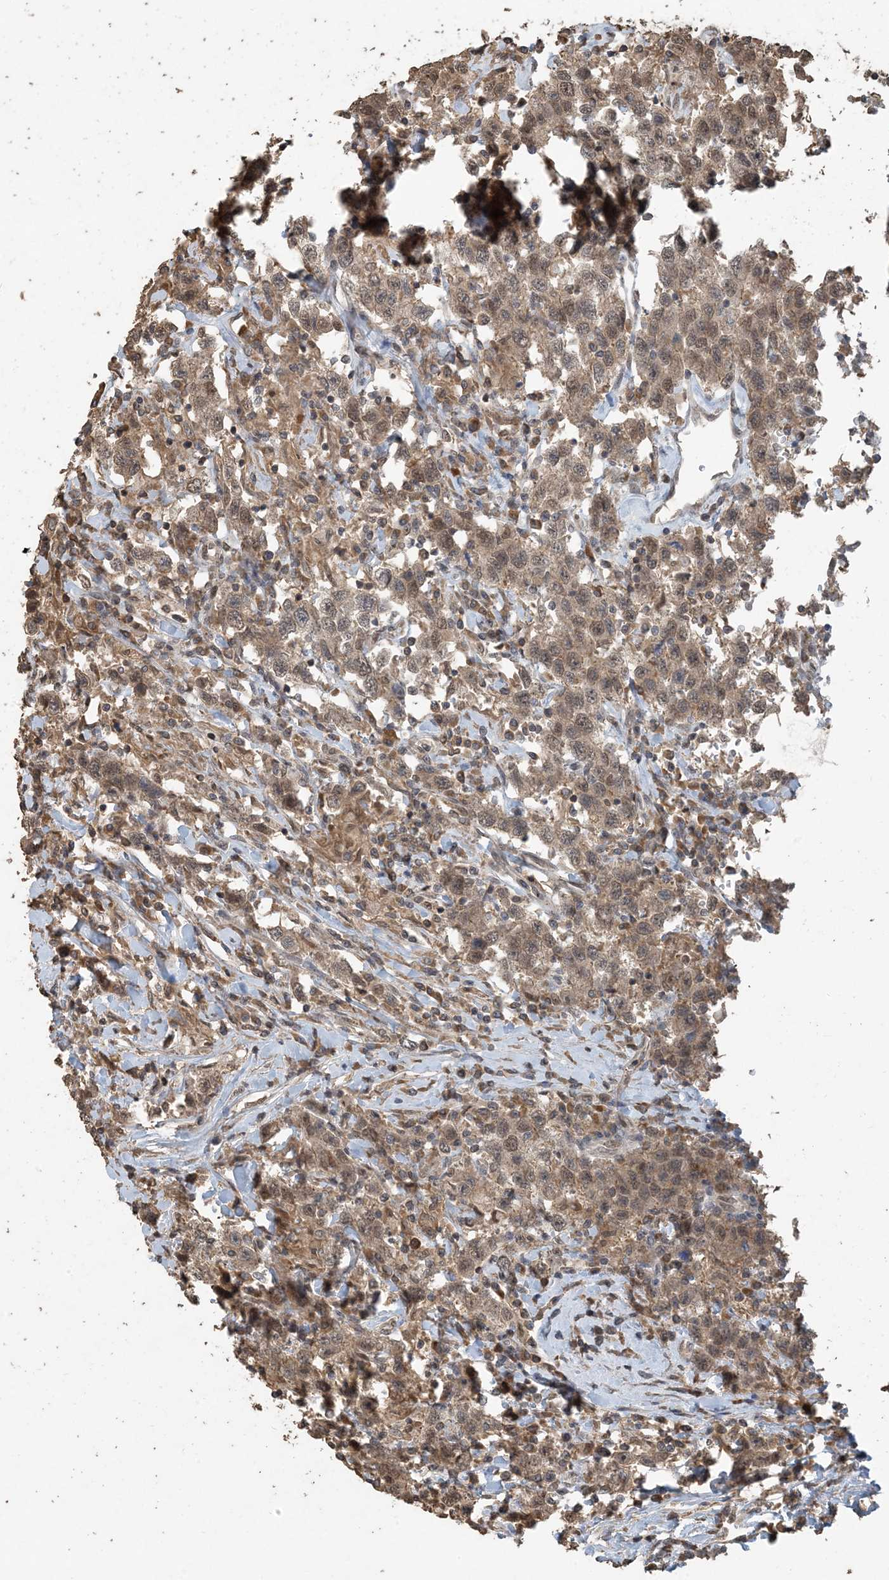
{"staining": {"intensity": "weak", "quantity": ">75%", "location": "cytoplasmic/membranous,nuclear"}, "tissue": "testis cancer", "cell_type": "Tumor cells", "image_type": "cancer", "snomed": [{"axis": "morphology", "description": "Seminoma, NOS"}, {"axis": "topography", "description": "Testis"}], "caption": "Immunohistochemistry image of neoplastic tissue: testis seminoma stained using IHC demonstrates low levels of weak protein expression localized specifically in the cytoplasmic/membranous and nuclear of tumor cells, appearing as a cytoplasmic/membranous and nuclear brown color.", "gene": "ZC3H12A", "patient": {"sex": "male", "age": 41}}